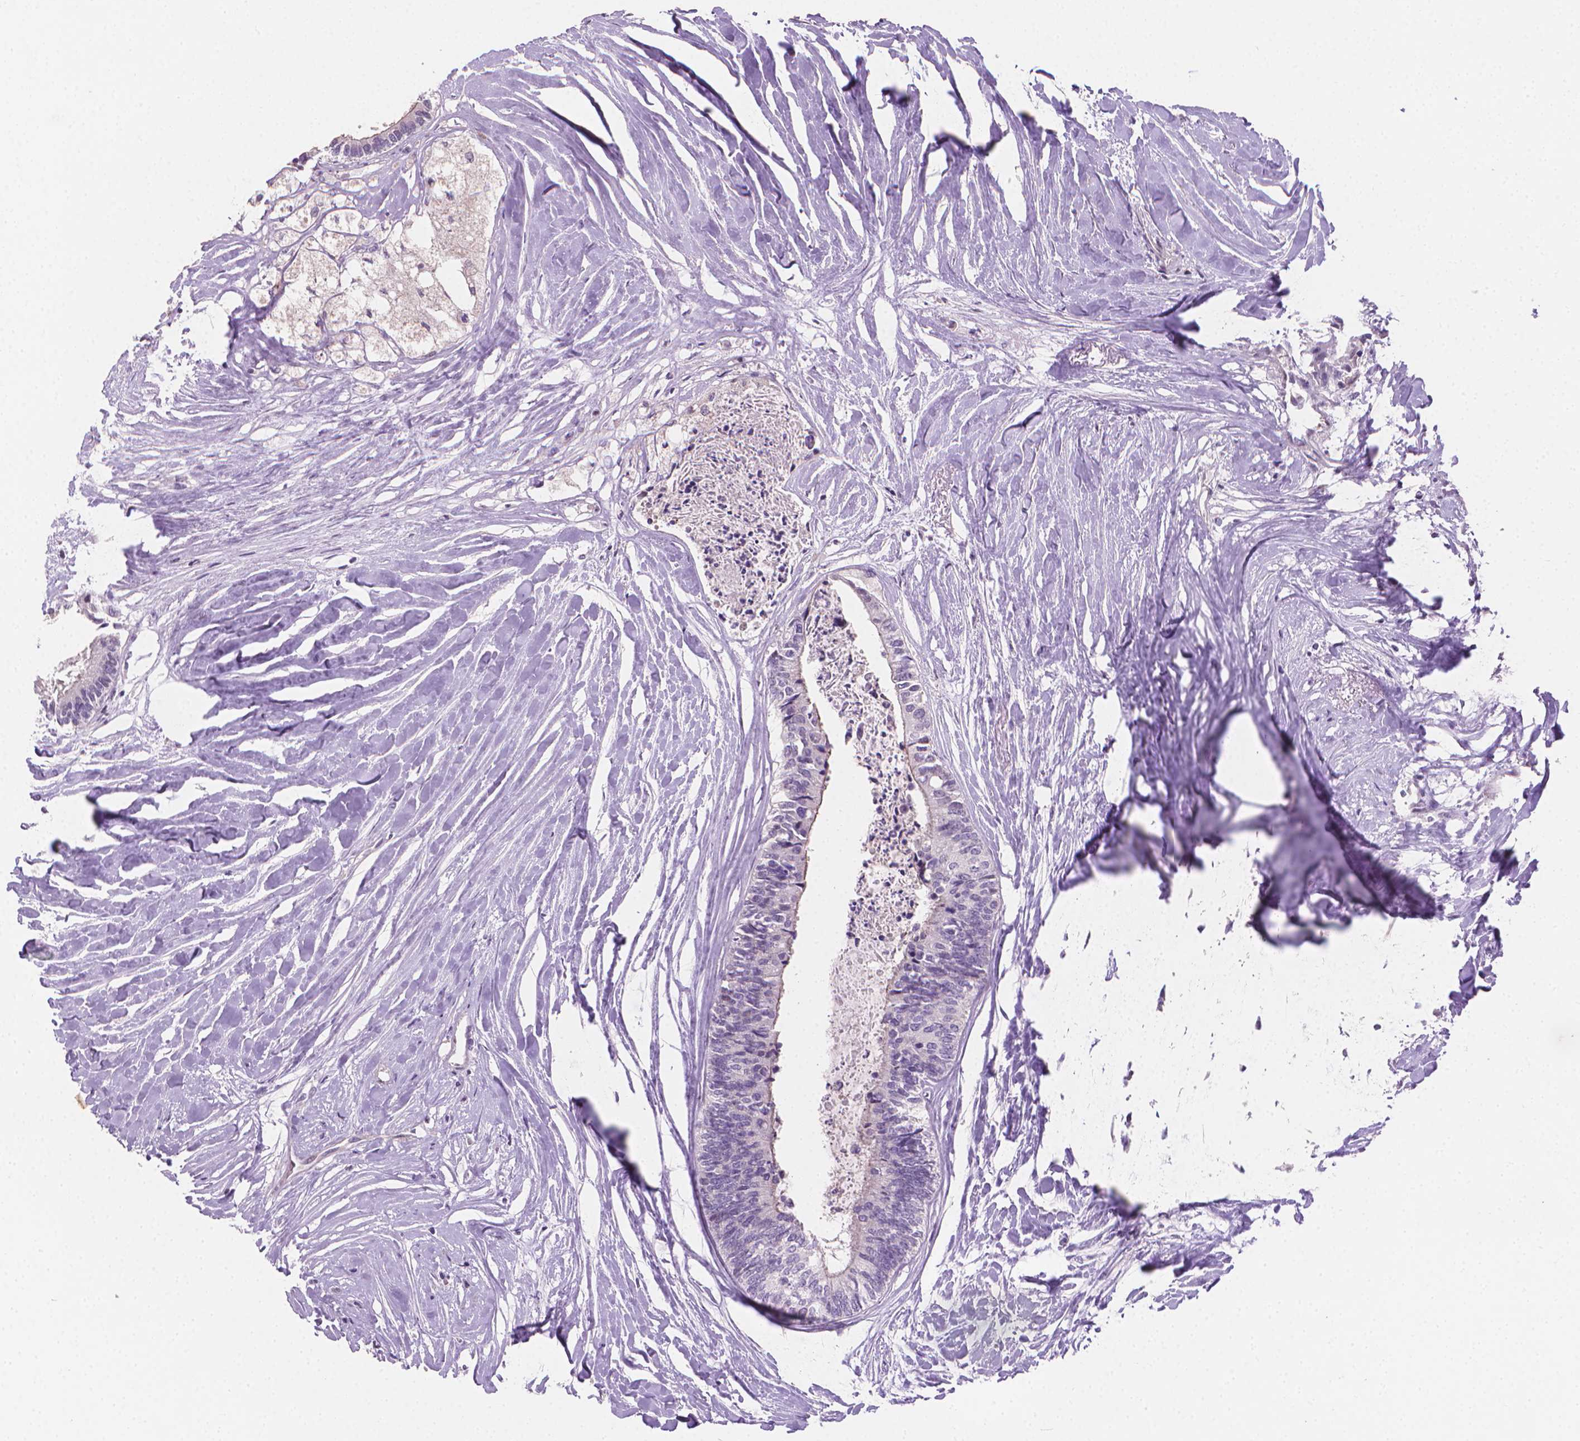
{"staining": {"intensity": "negative", "quantity": "none", "location": "none"}, "tissue": "colorectal cancer", "cell_type": "Tumor cells", "image_type": "cancer", "snomed": [{"axis": "morphology", "description": "Adenocarcinoma, NOS"}, {"axis": "topography", "description": "Colon"}, {"axis": "topography", "description": "Rectum"}], "caption": "Immunohistochemistry micrograph of neoplastic tissue: colorectal adenocarcinoma stained with DAB (3,3'-diaminobenzidine) exhibits no significant protein positivity in tumor cells.", "gene": "CLXN", "patient": {"sex": "male", "age": 57}}